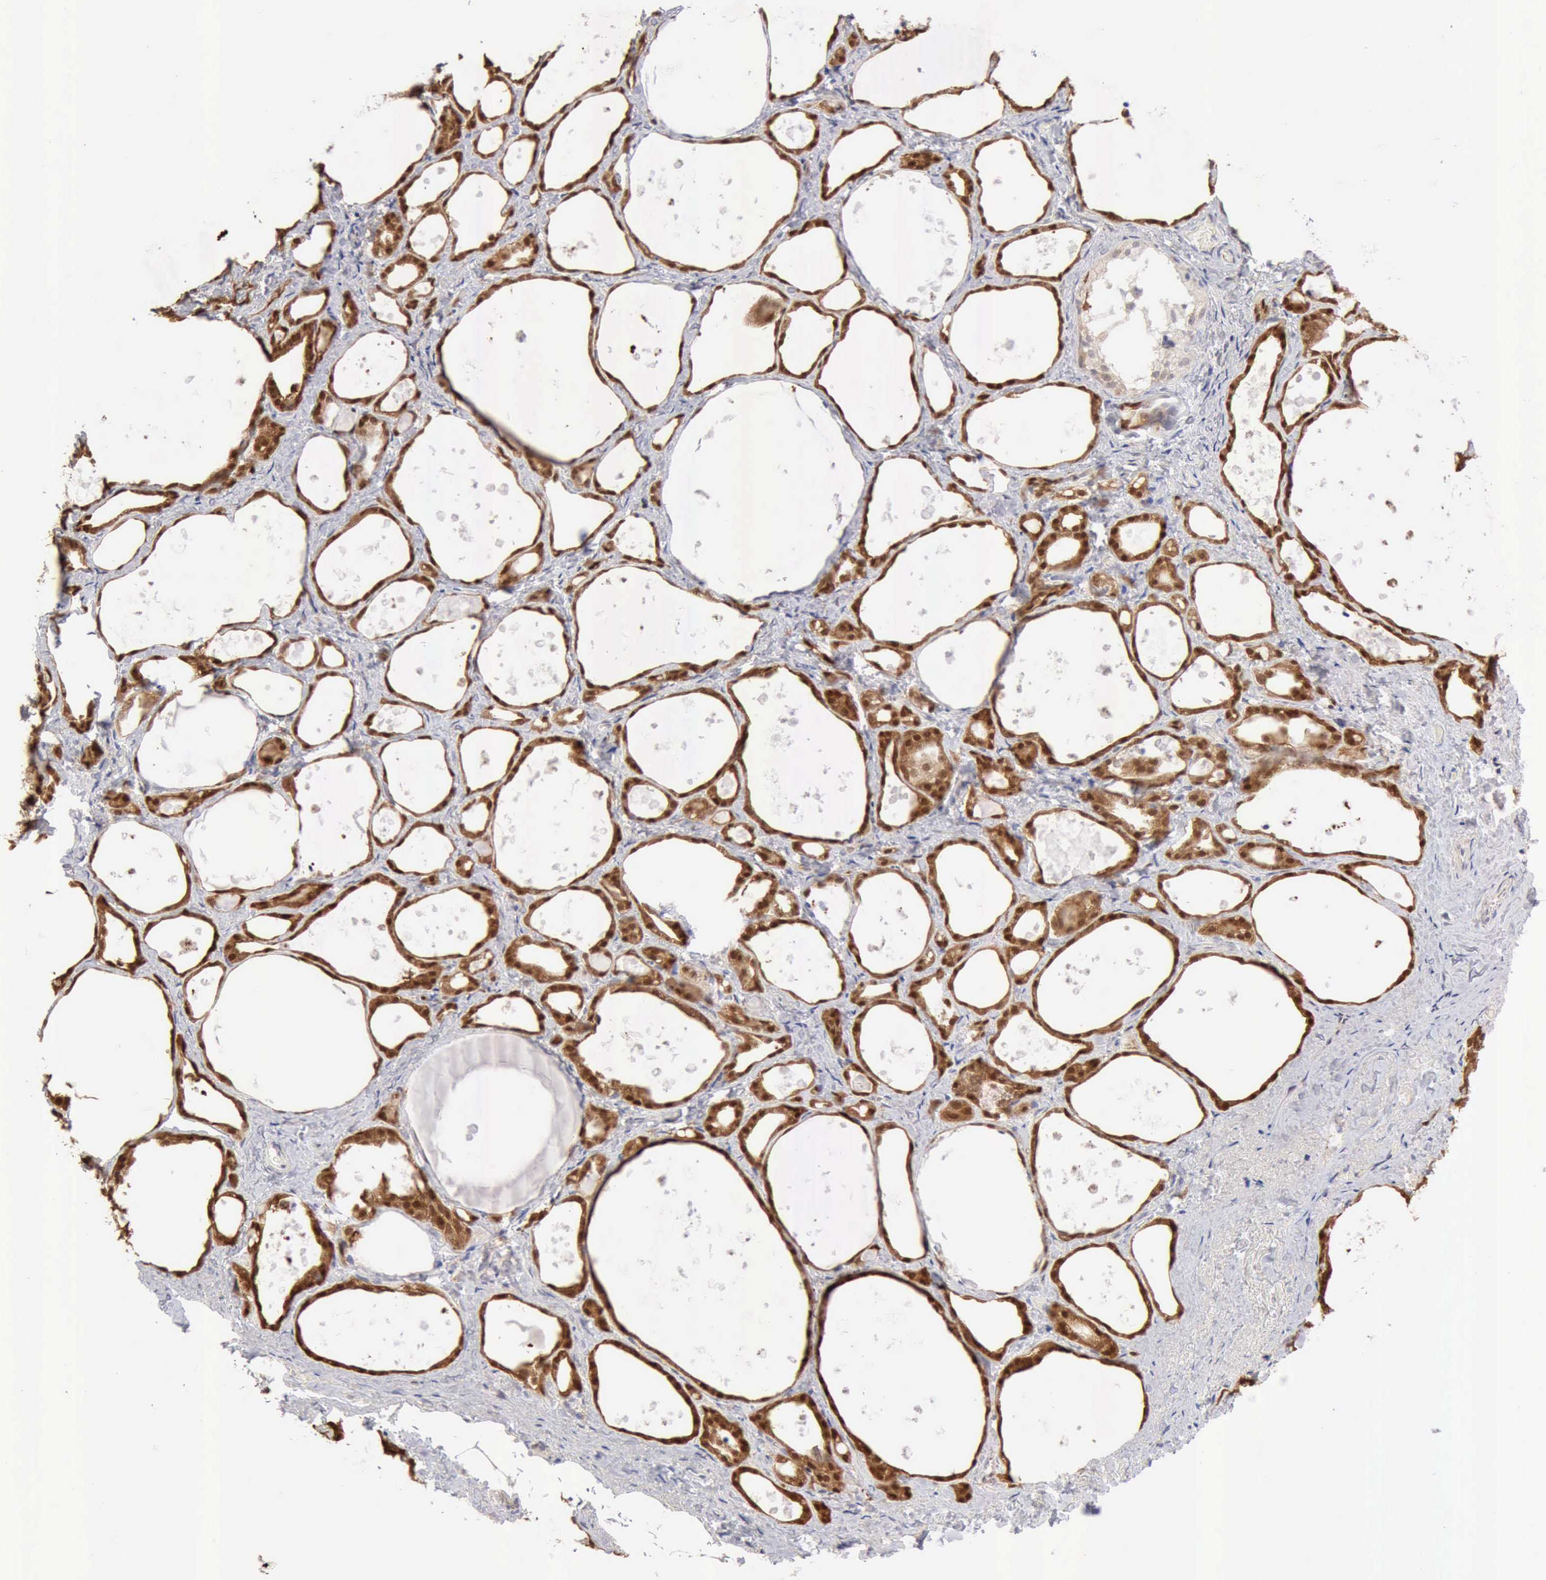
{"staining": {"intensity": "moderate", "quantity": ">75%", "location": "cytoplasmic/membranous"}, "tissue": "thyroid gland", "cell_type": "Glandular cells", "image_type": "normal", "snomed": [{"axis": "morphology", "description": "Normal tissue, NOS"}, {"axis": "topography", "description": "Thyroid gland"}], "caption": "IHC micrograph of unremarkable thyroid gland: thyroid gland stained using IHC reveals medium levels of moderate protein expression localized specifically in the cytoplasmic/membranous of glandular cells, appearing as a cytoplasmic/membranous brown color.", "gene": "PTGR2", "patient": {"sex": "female", "age": 75}}